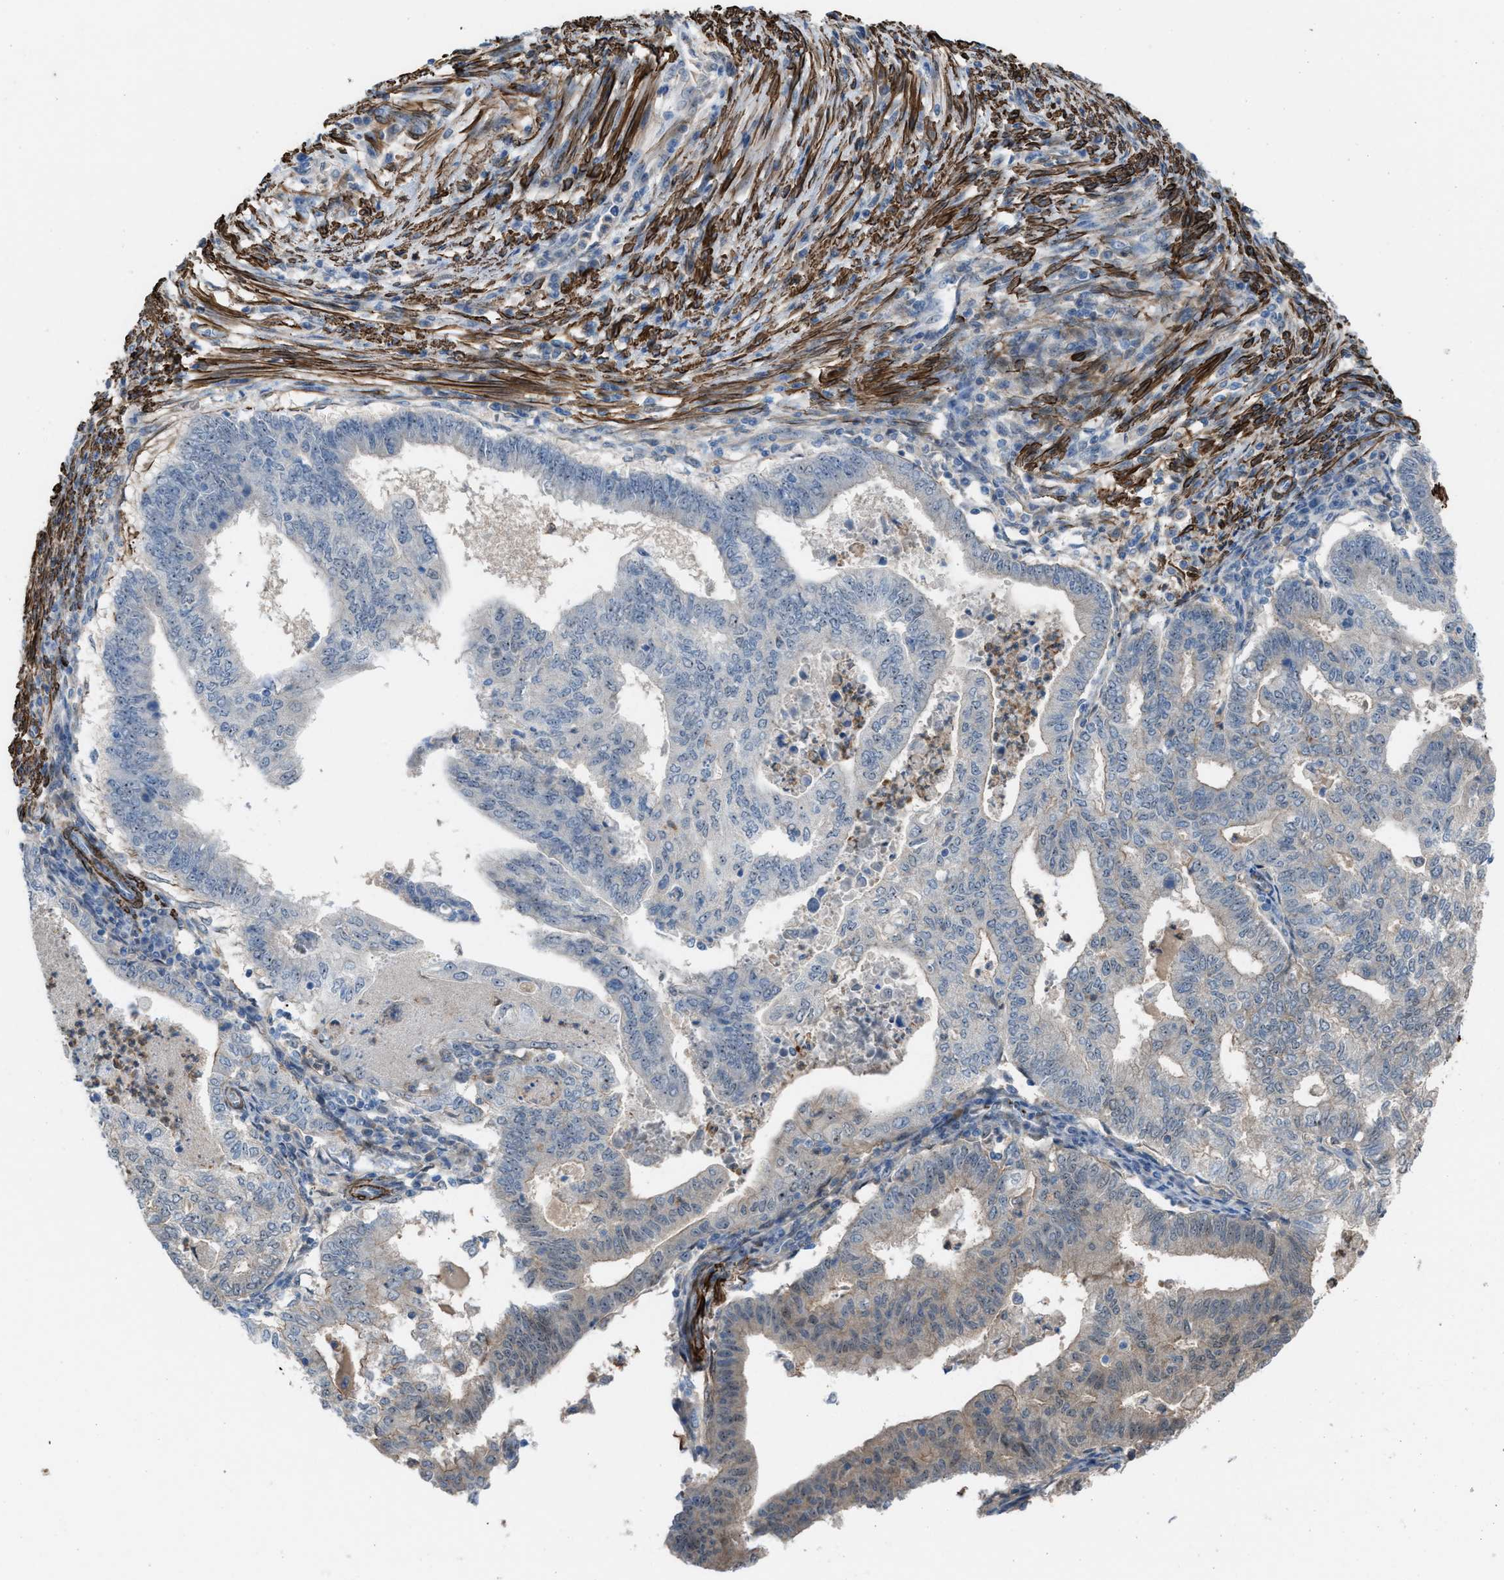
{"staining": {"intensity": "weak", "quantity": "<25%", "location": "nuclear"}, "tissue": "endometrial cancer", "cell_type": "Tumor cells", "image_type": "cancer", "snomed": [{"axis": "morphology", "description": "Polyp, NOS"}, {"axis": "morphology", "description": "Adenocarcinoma, NOS"}, {"axis": "morphology", "description": "Adenoma, NOS"}, {"axis": "topography", "description": "Endometrium"}], "caption": "This is a micrograph of IHC staining of endometrial cancer, which shows no expression in tumor cells. The staining was performed using DAB to visualize the protein expression in brown, while the nuclei were stained in blue with hematoxylin (Magnification: 20x).", "gene": "NQO2", "patient": {"sex": "female", "age": 79}}